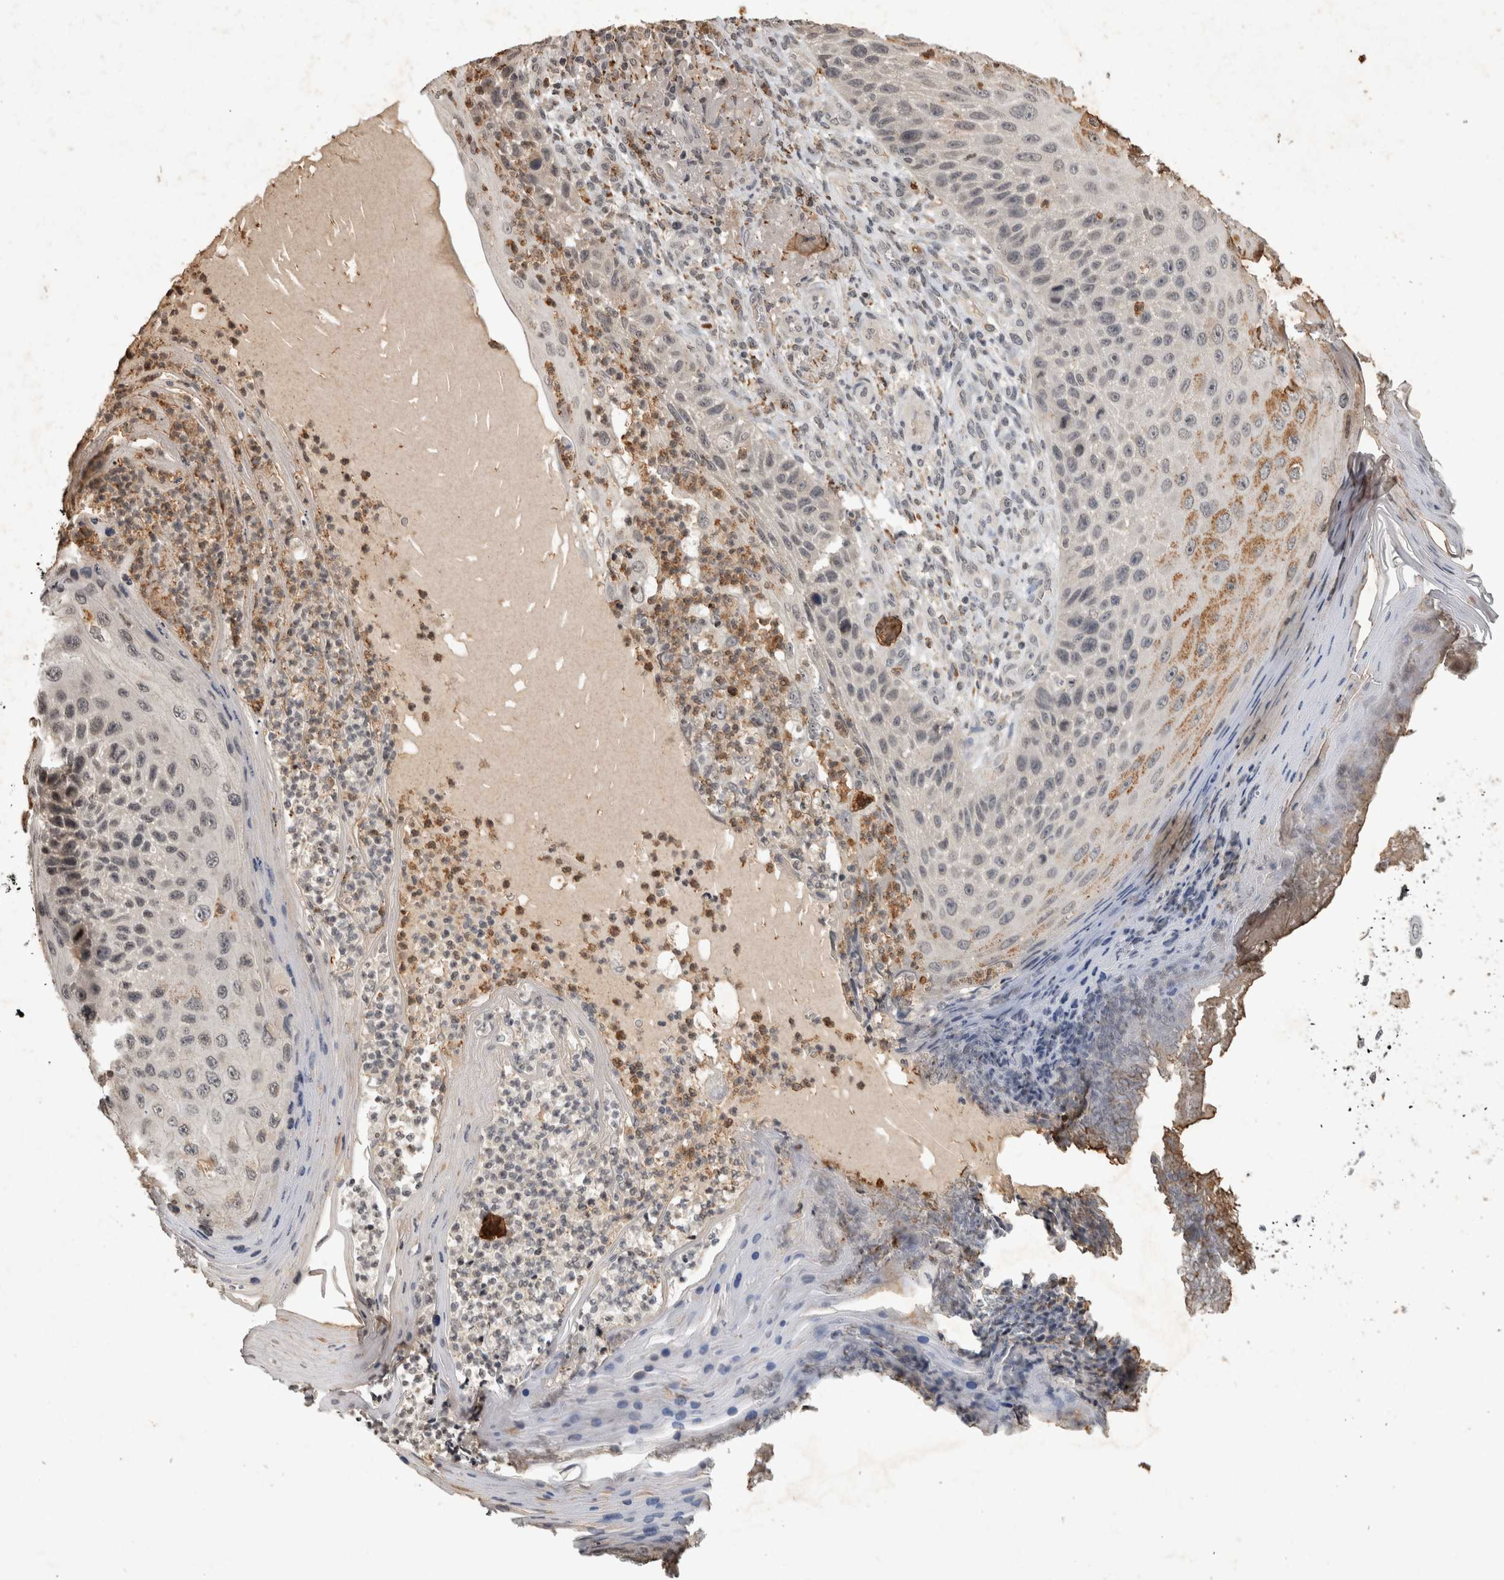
{"staining": {"intensity": "moderate", "quantity": "25%-75%", "location": "cytoplasmic/membranous"}, "tissue": "skin cancer", "cell_type": "Tumor cells", "image_type": "cancer", "snomed": [{"axis": "morphology", "description": "Squamous cell carcinoma, NOS"}, {"axis": "topography", "description": "Skin"}], "caption": "Protein expression analysis of human skin cancer reveals moderate cytoplasmic/membranous expression in about 25%-75% of tumor cells.", "gene": "HRK", "patient": {"sex": "female", "age": 88}}